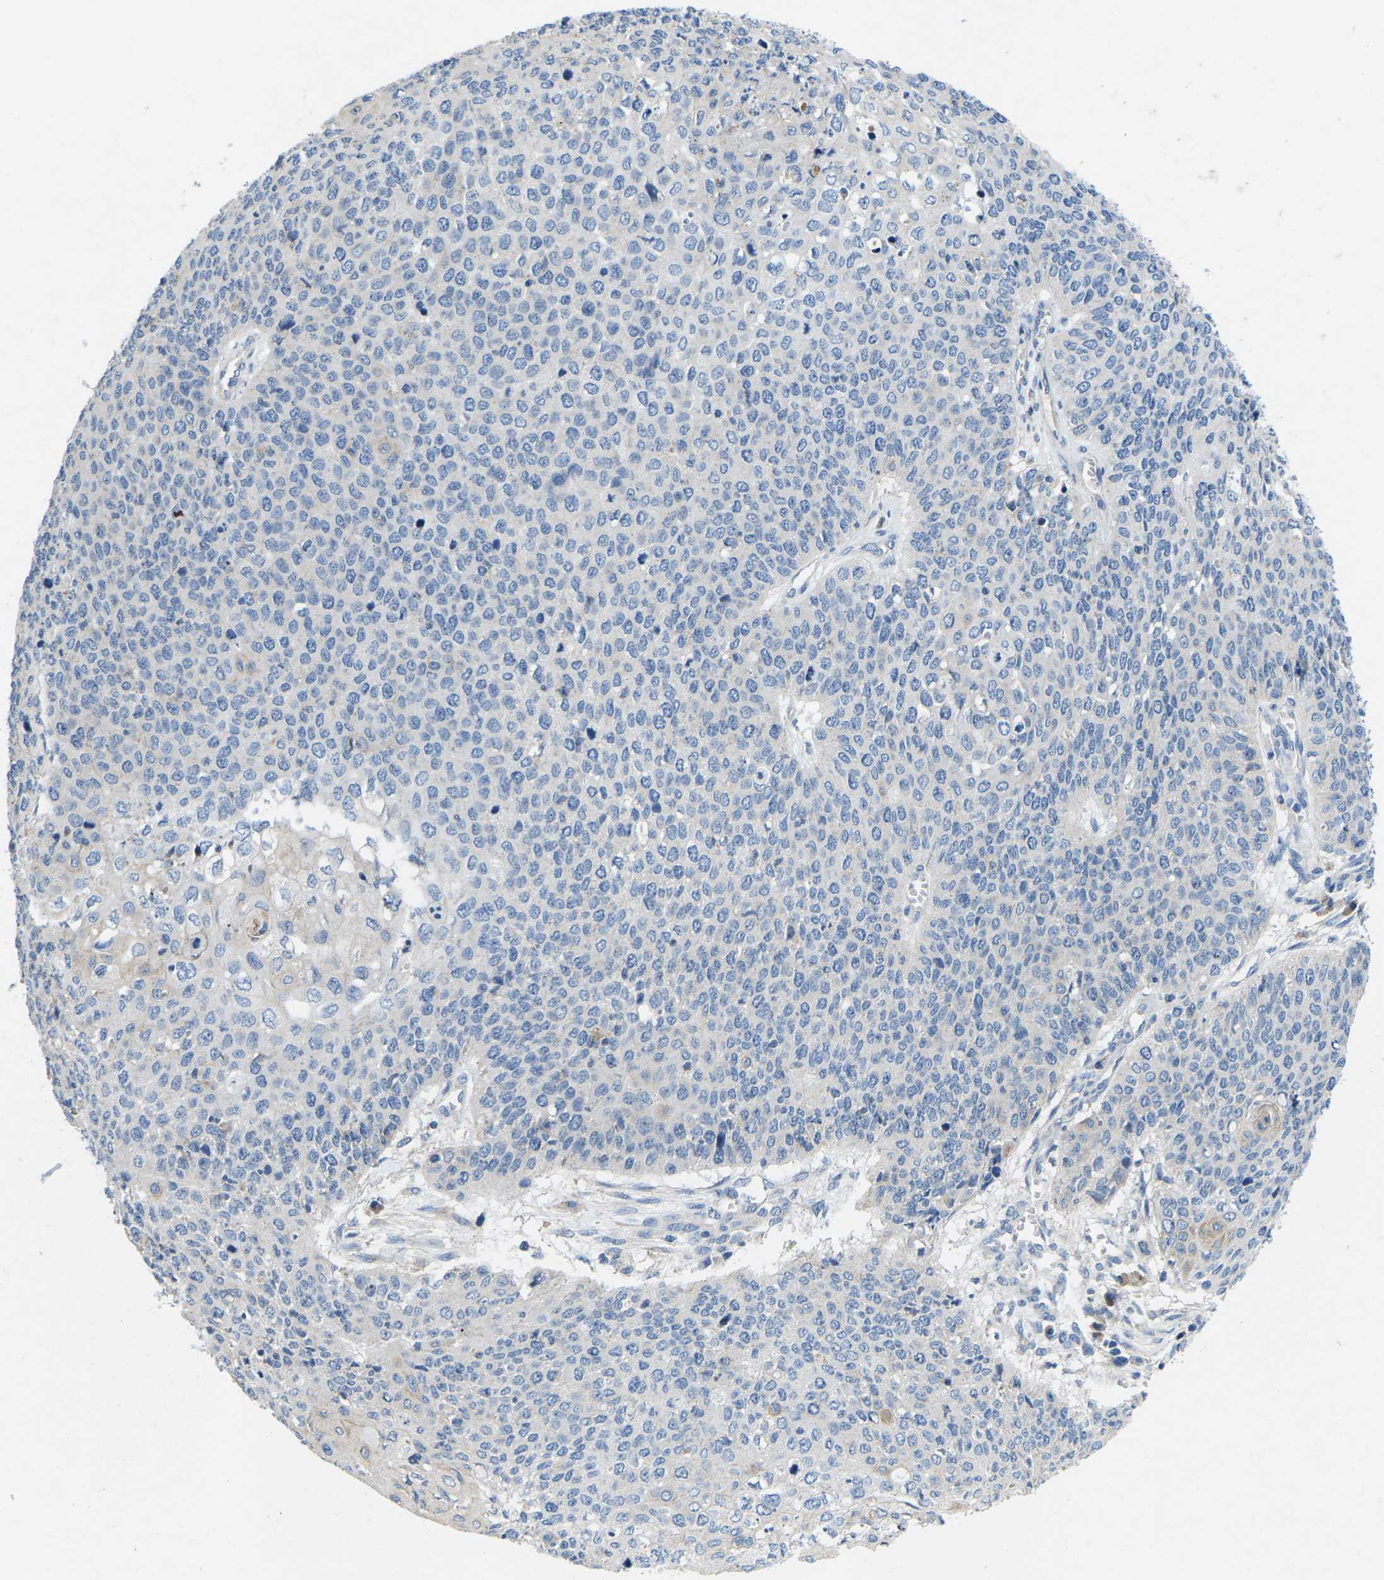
{"staining": {"intensity": "negative", "quantity": "none", "location": "none"}, "tissue": "cervical cancer", "cell_type": "Tumor cells", "image_type": "cancer", "snomed": [{"axis": "morphology", "description": "Squamous cell carcinoma, NOS"}, {"axis": "topography", "description": "Cervix"}], "caption": "An immunohistochemistry image of cervical cancer is shown. There is no staining in tumor cells of cervical cancer.", "gene": "PDCD6IP", "patient": {"sex": "female", "age": 39}}